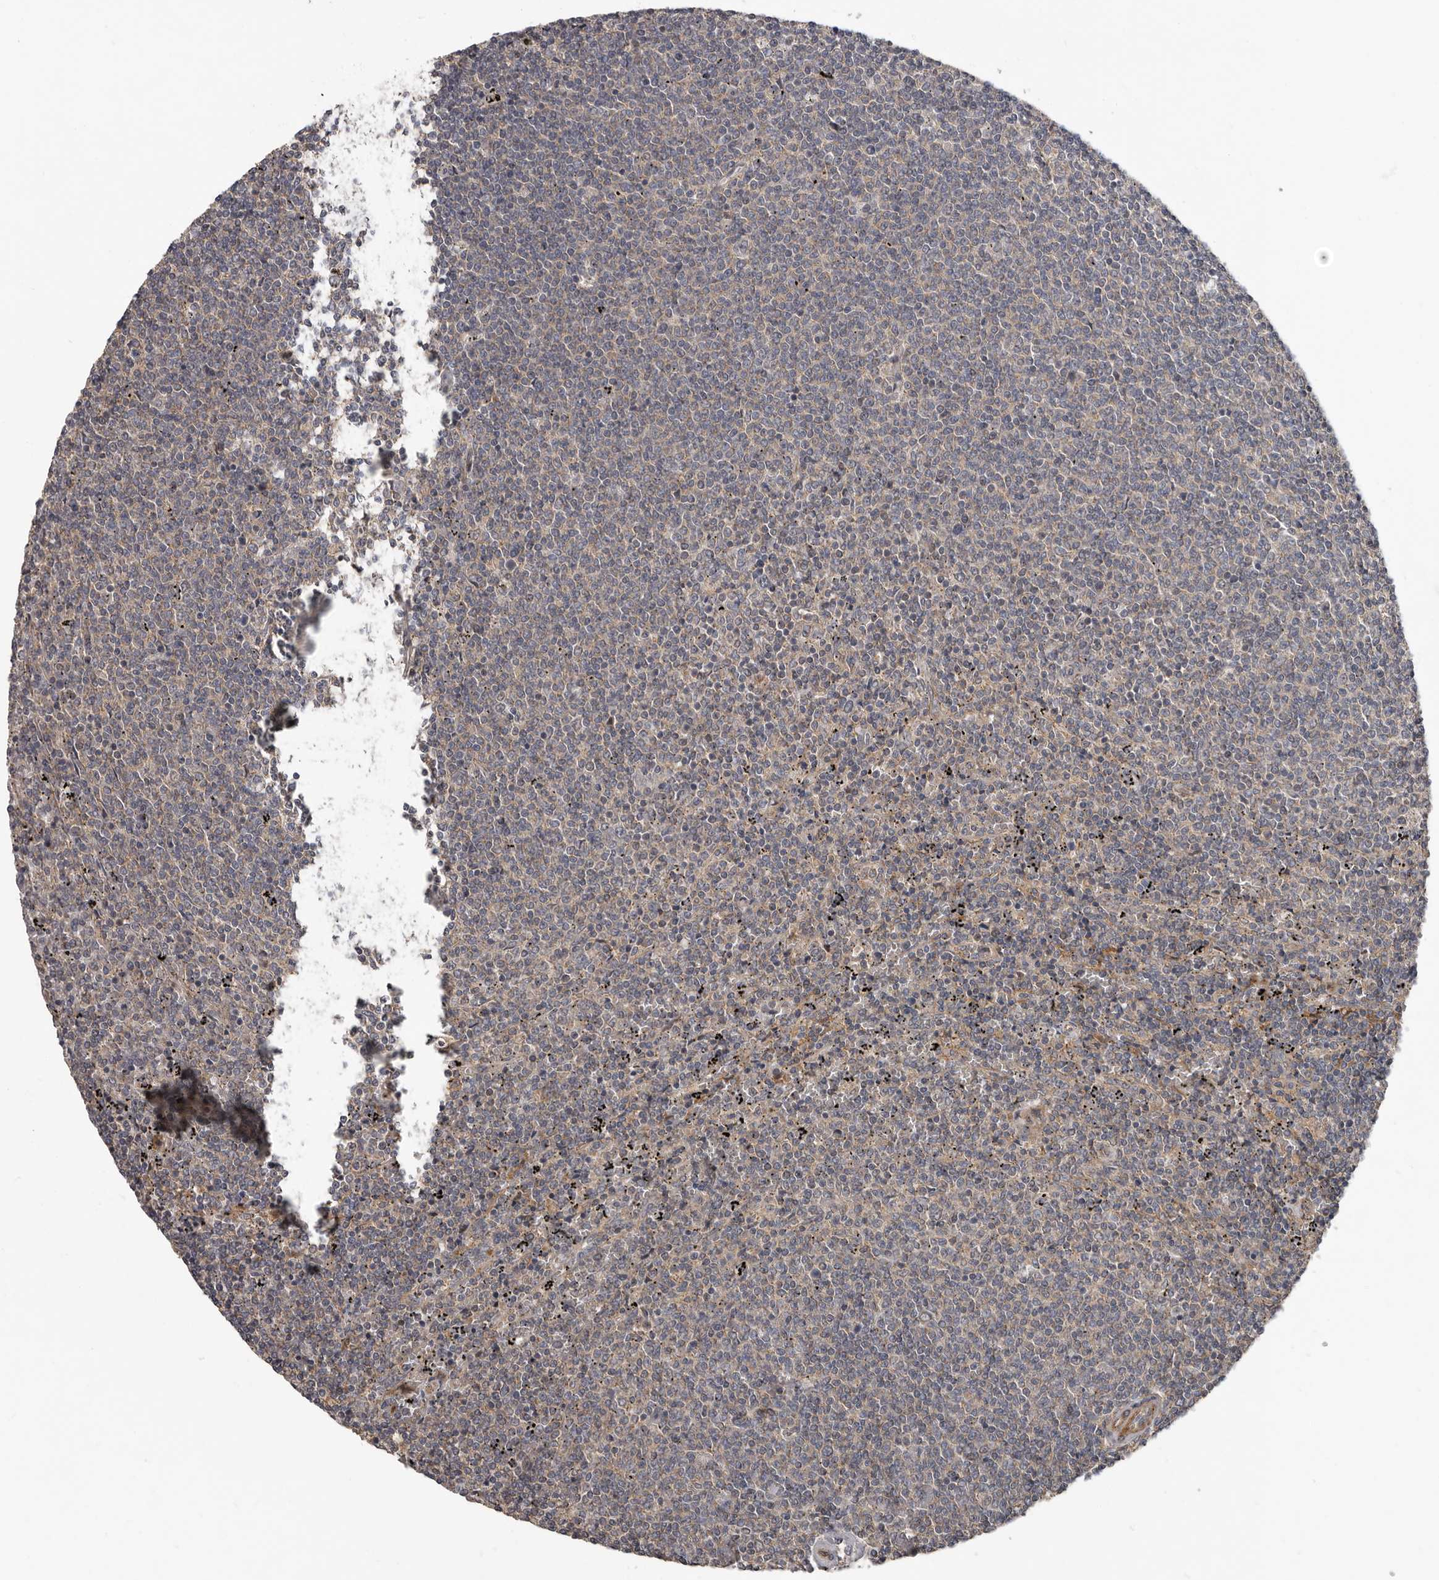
{"staining": {"intensity": "negative", "quantity": "none", "location": "none"}, "tissue": "lymphoma", "cell_type": "Tumor cells", "image_type": "cancer", "snomed": [{"axis": "morphology", "description": "Malignant lymphoma, non-Hodgkin's type, Low grade"}, {"axis": "topography", "description": "Spleen"}], "caption": "Tumor cells are negative for protein expression in human low-grade malignant lymphoma, non-Hodgkin's type. Brightfield microscopy of immunohistochemistry (IHC) stained with DAB (3,3'-diaminobenzidine) (brown) and hematoxylin (blue), captured at high magnification.", "gene": "FGFR4", "patient": {"sex": "female", "age": 50}}